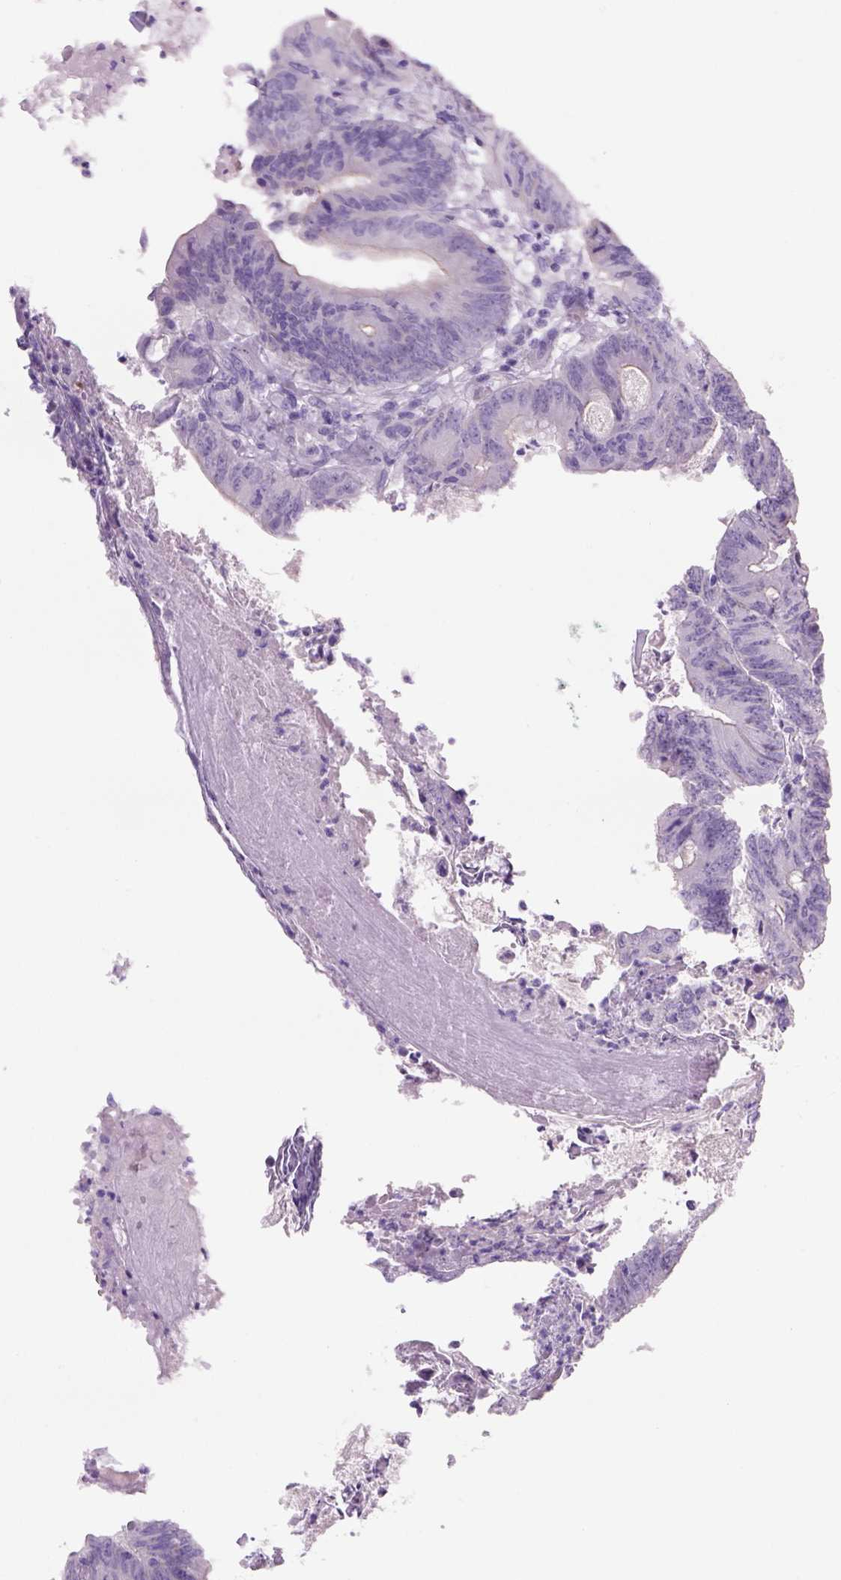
{"staining": {"intensity": "negative", "quantity": "none", "location": "none"}, "tissue": "colorectal cancer", "cell_type": "Tumor cells", "image_type": "cancer", "snomed": [{"axis": "morphology", "description": "Adenocarcinoma, NOS"}, {"axis": "topography", "description": "Colon"}], "caption": "Immunohistochemical staining of adenocarcinoma (colorectal) exhibits no significant positivity in tumor cells.", "gene": "TENM4", "patient": {"sex": "female", "age": 70}}